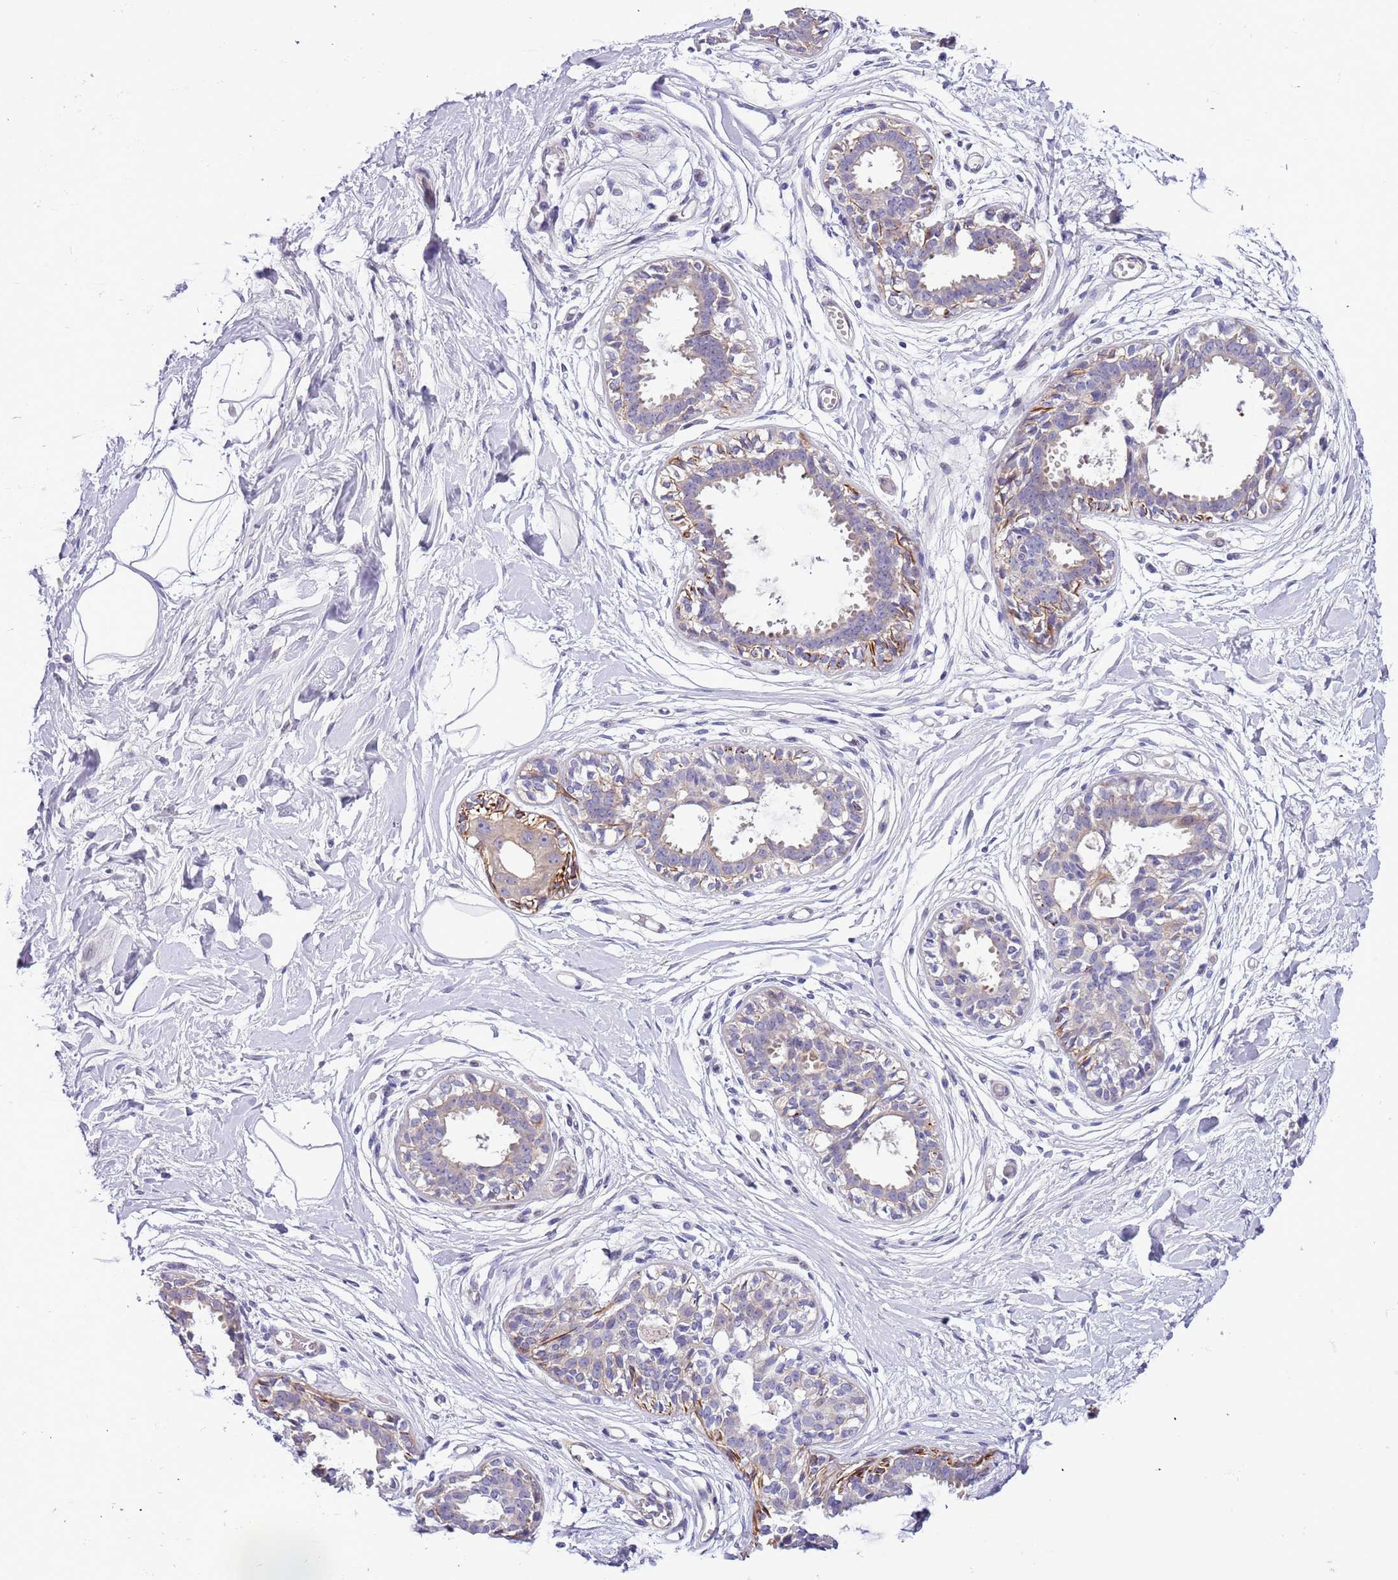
{"staining": {"intensity": "negative", "quantity": "none", "location": "none"}, "tissue": "breast", "cell_type": "Adipocytes", "image_type": "normal", "snomed": [{"axis": "morphology", "description": "Normal tissue, NOS"}, {"axis": "topography", "description": "Breast"}], "caption": "An IHC micrograph of benign breast is shown. There is no staining in adipocytes of breast.", "gene": "PLEKHH1", "patient": {"sex": "female", "age": 45}}